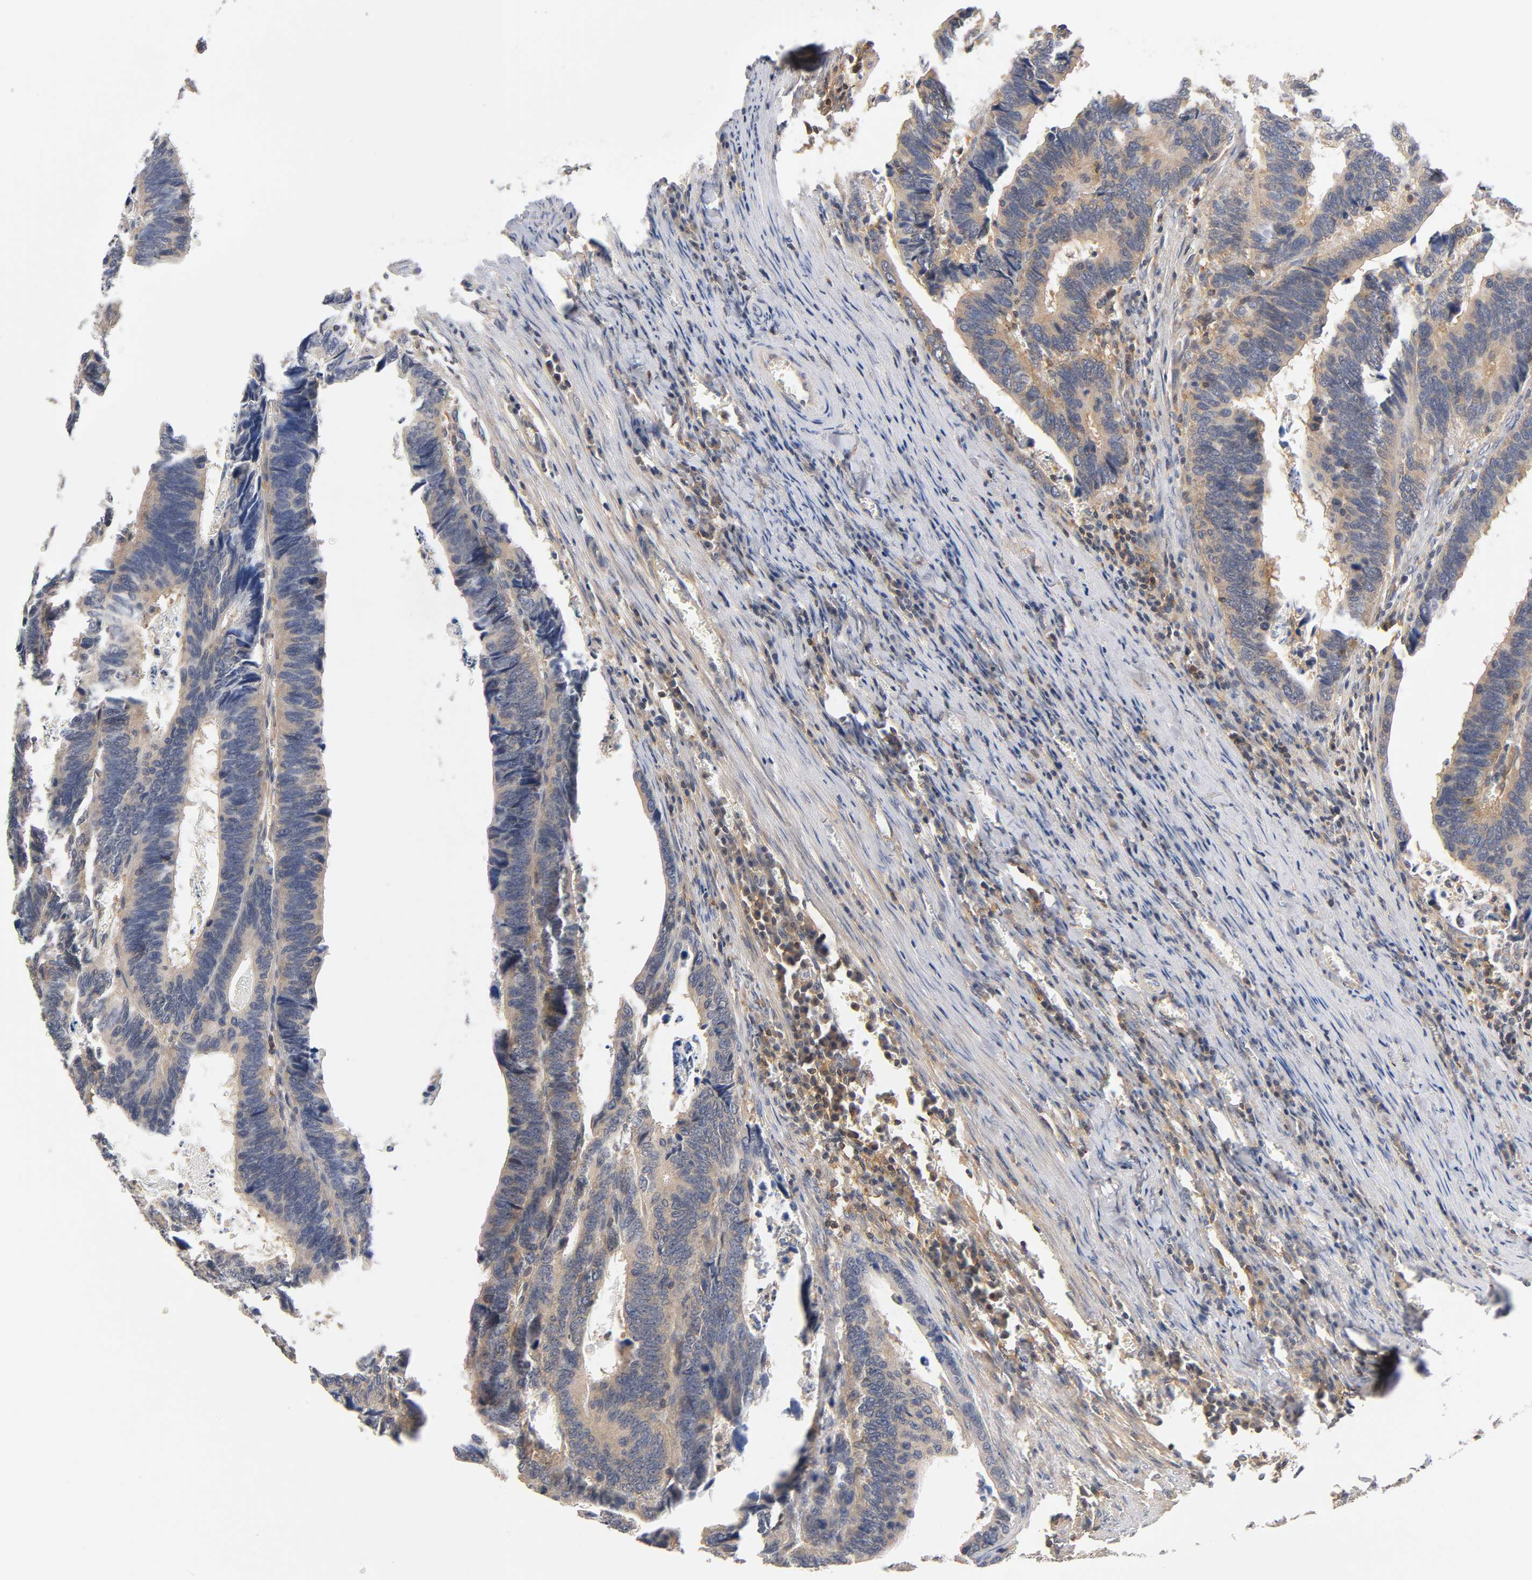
{"staining": {"intensity": "moderate", "quantity": ">75%", "location": "cytoplasmic/membranous"}, "tissue": "colorectal cancer", "cell_type": "Tumor cells", "image_type": "cancer", "snomed": [{"axis": "morphology", "description": "Adenocarcinoma, NOS"}, {"axis": "topography", "description": "Colon"}], "caption": "DAB (3,3'-diaminobenzidine) immunohistochemical staining of colorectal cancer (adenocarcinoma) demonstrates moderate cytoplasmic/membranous protein positivity in about >75% of tumor cells. (brown staining indicates protein expression, while blue staining denotes nuclei).", "gene": "ACTR2", "patient": {"sex": "male", "age": 72}}